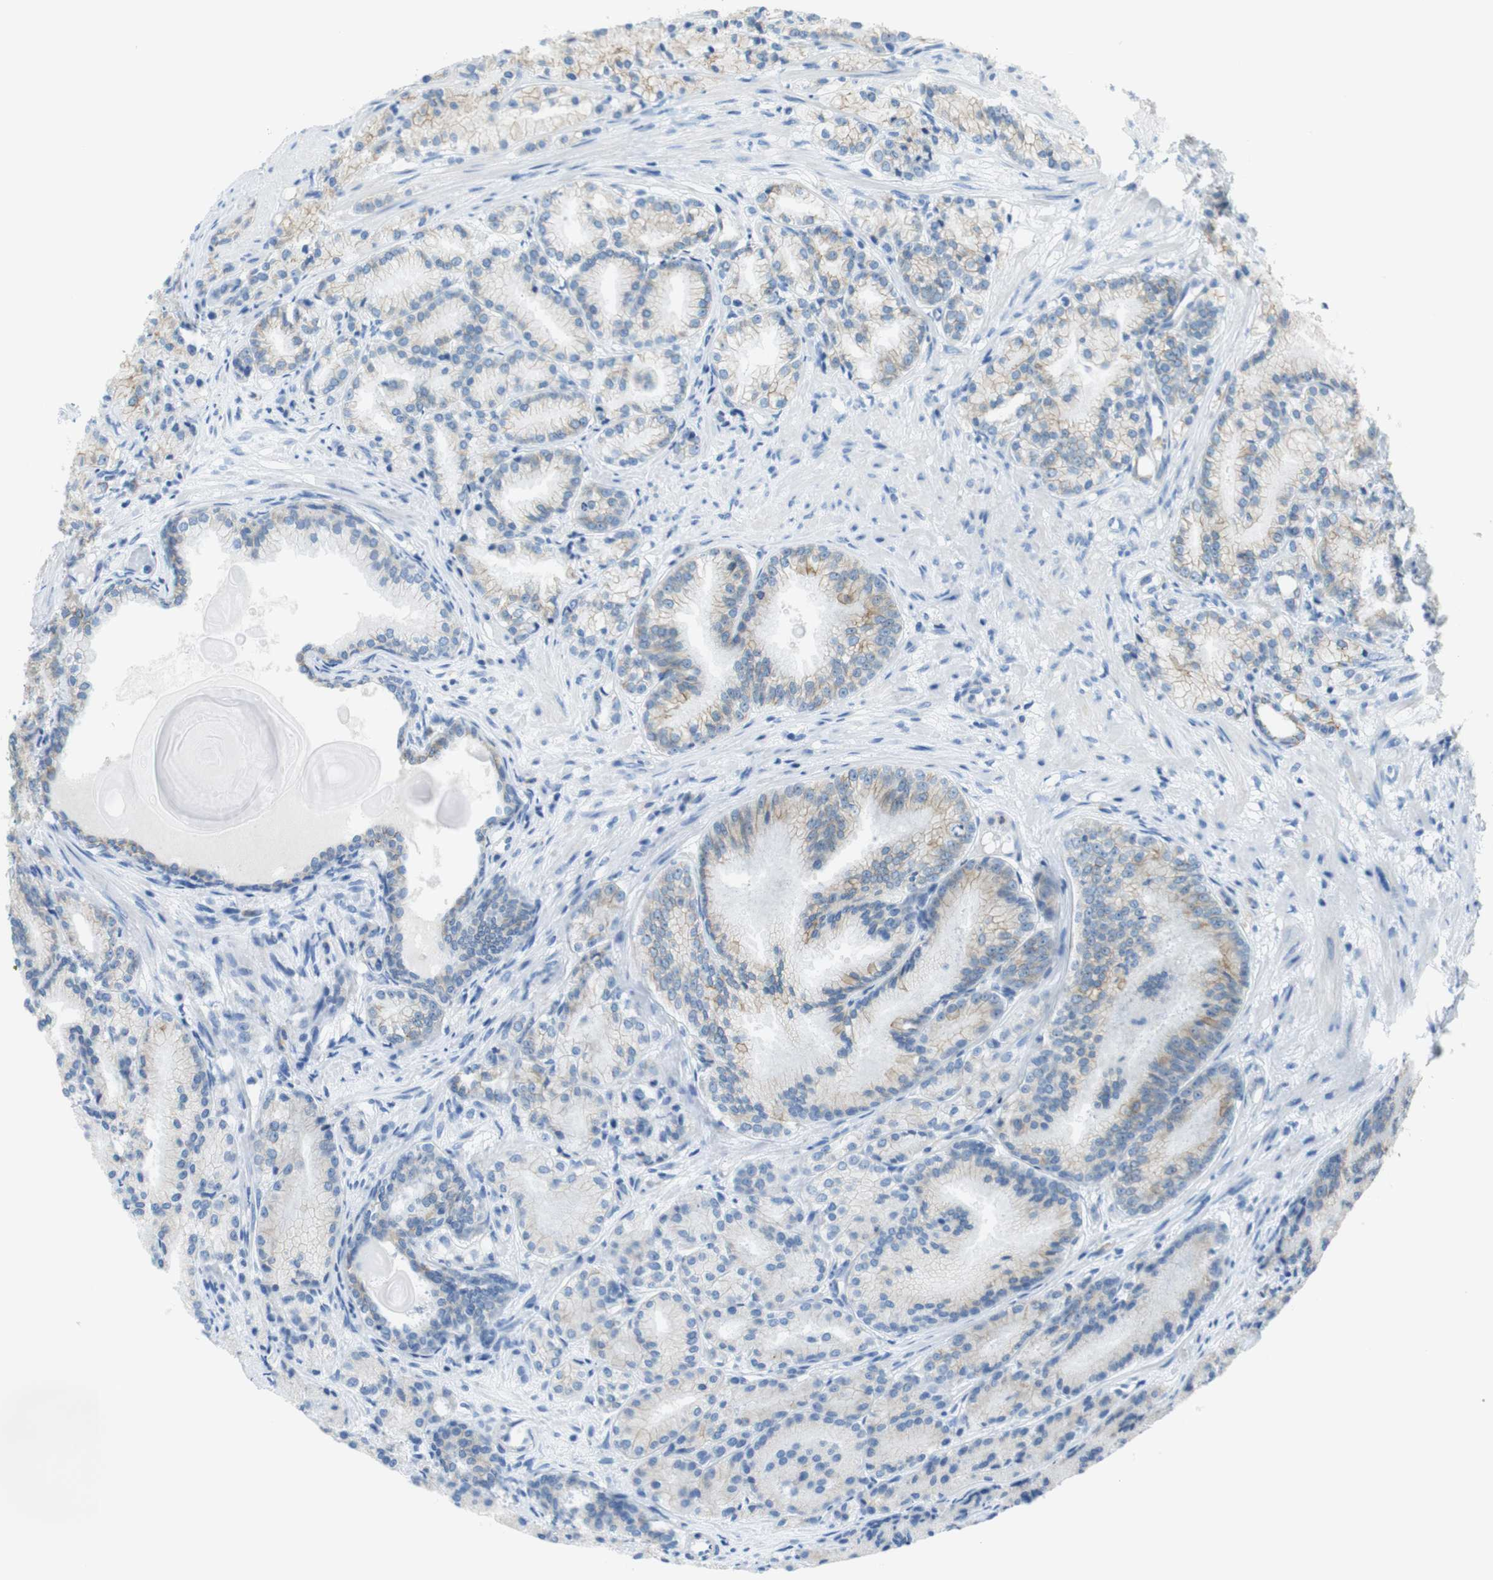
{"staining": {"intensity": "weak", "quantity": "<25%", "location": "cytoplasmic/membranous"}, "tissue": "prostate cancer", "cell_type": "Tumor cells", "image_type": "cancer", "snomed": [{"axis": "morphology", "description": "Adenocarcinoma, Low grade"}, {"axis": "topography", "description": "Prostate"}], "caption": "IHC photomicrograph of neoplastic tissue: prostate low-grade adenocarcinoma stained with DAB displays no significant protein staining in tumor cells. (DAB (3,3'-diaminobenzidine) IHC visualized using brightfield microscopy, high magnification).", "gene": "CLMN", "patient": {"sex": "male", "age": 72}}